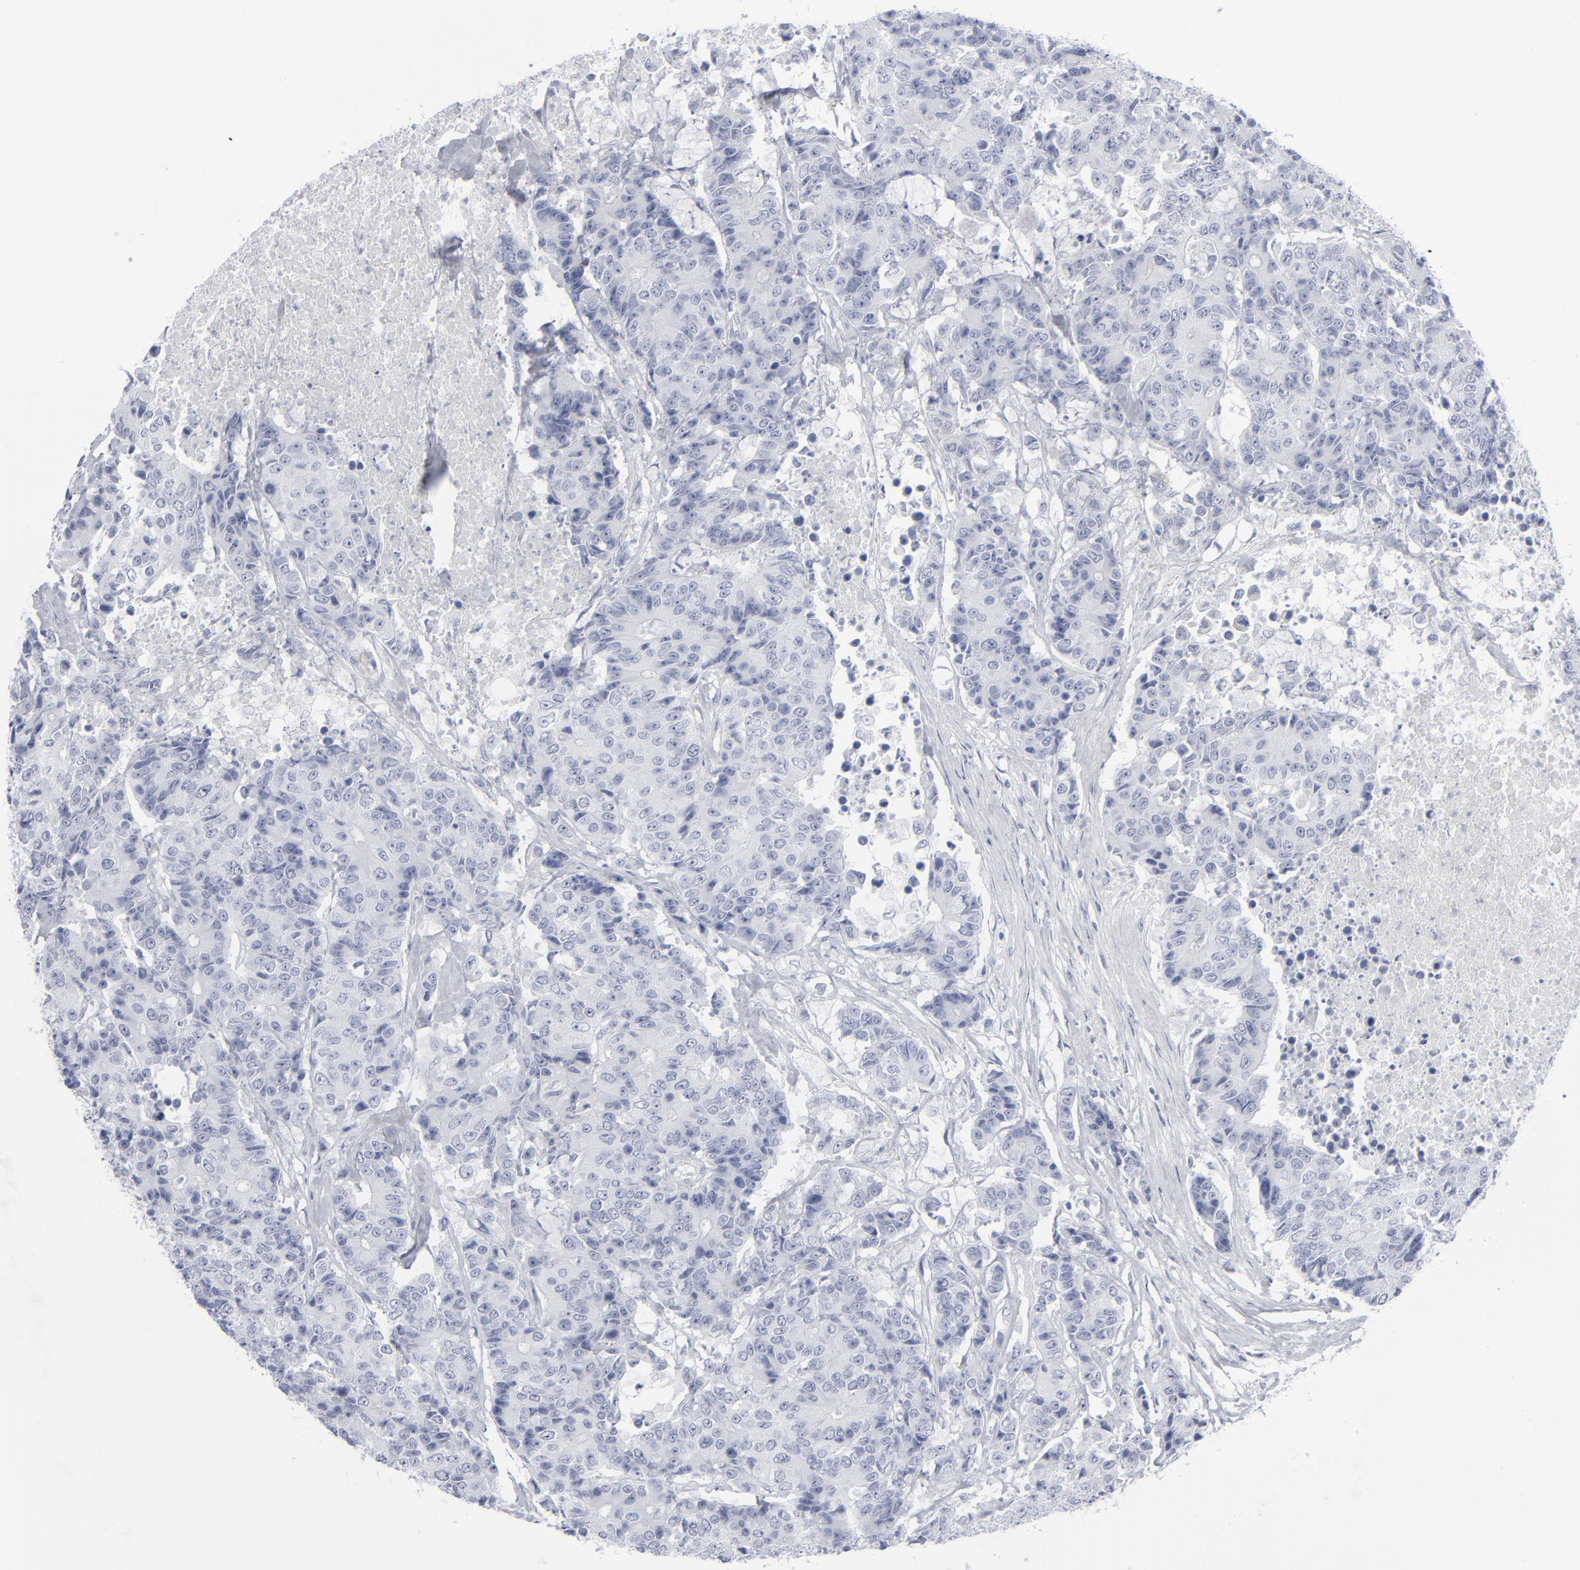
{"staining": {"intensity": "negative", "quantity": "none", "location": "none"}, "tissue": "colorectal cancer", "cell_type": "Tumor cells", "image_type": "cancer", "snomed": [{"axis": "morphology", "description": "Adenocarcinoma, NOS"}, {"axis": "topography", "description": "Colon"}], "caption": "Immunohistochemistry (IHC) of colorectal adenocarcinoma displays no expression in tumor cells. (DAB (3,3'-diaminobenzidine) IHC visualized using brightfield microscopy, high magnification).", "gene": "MSLN", "patient": {"sex": "female", "age": 86}}